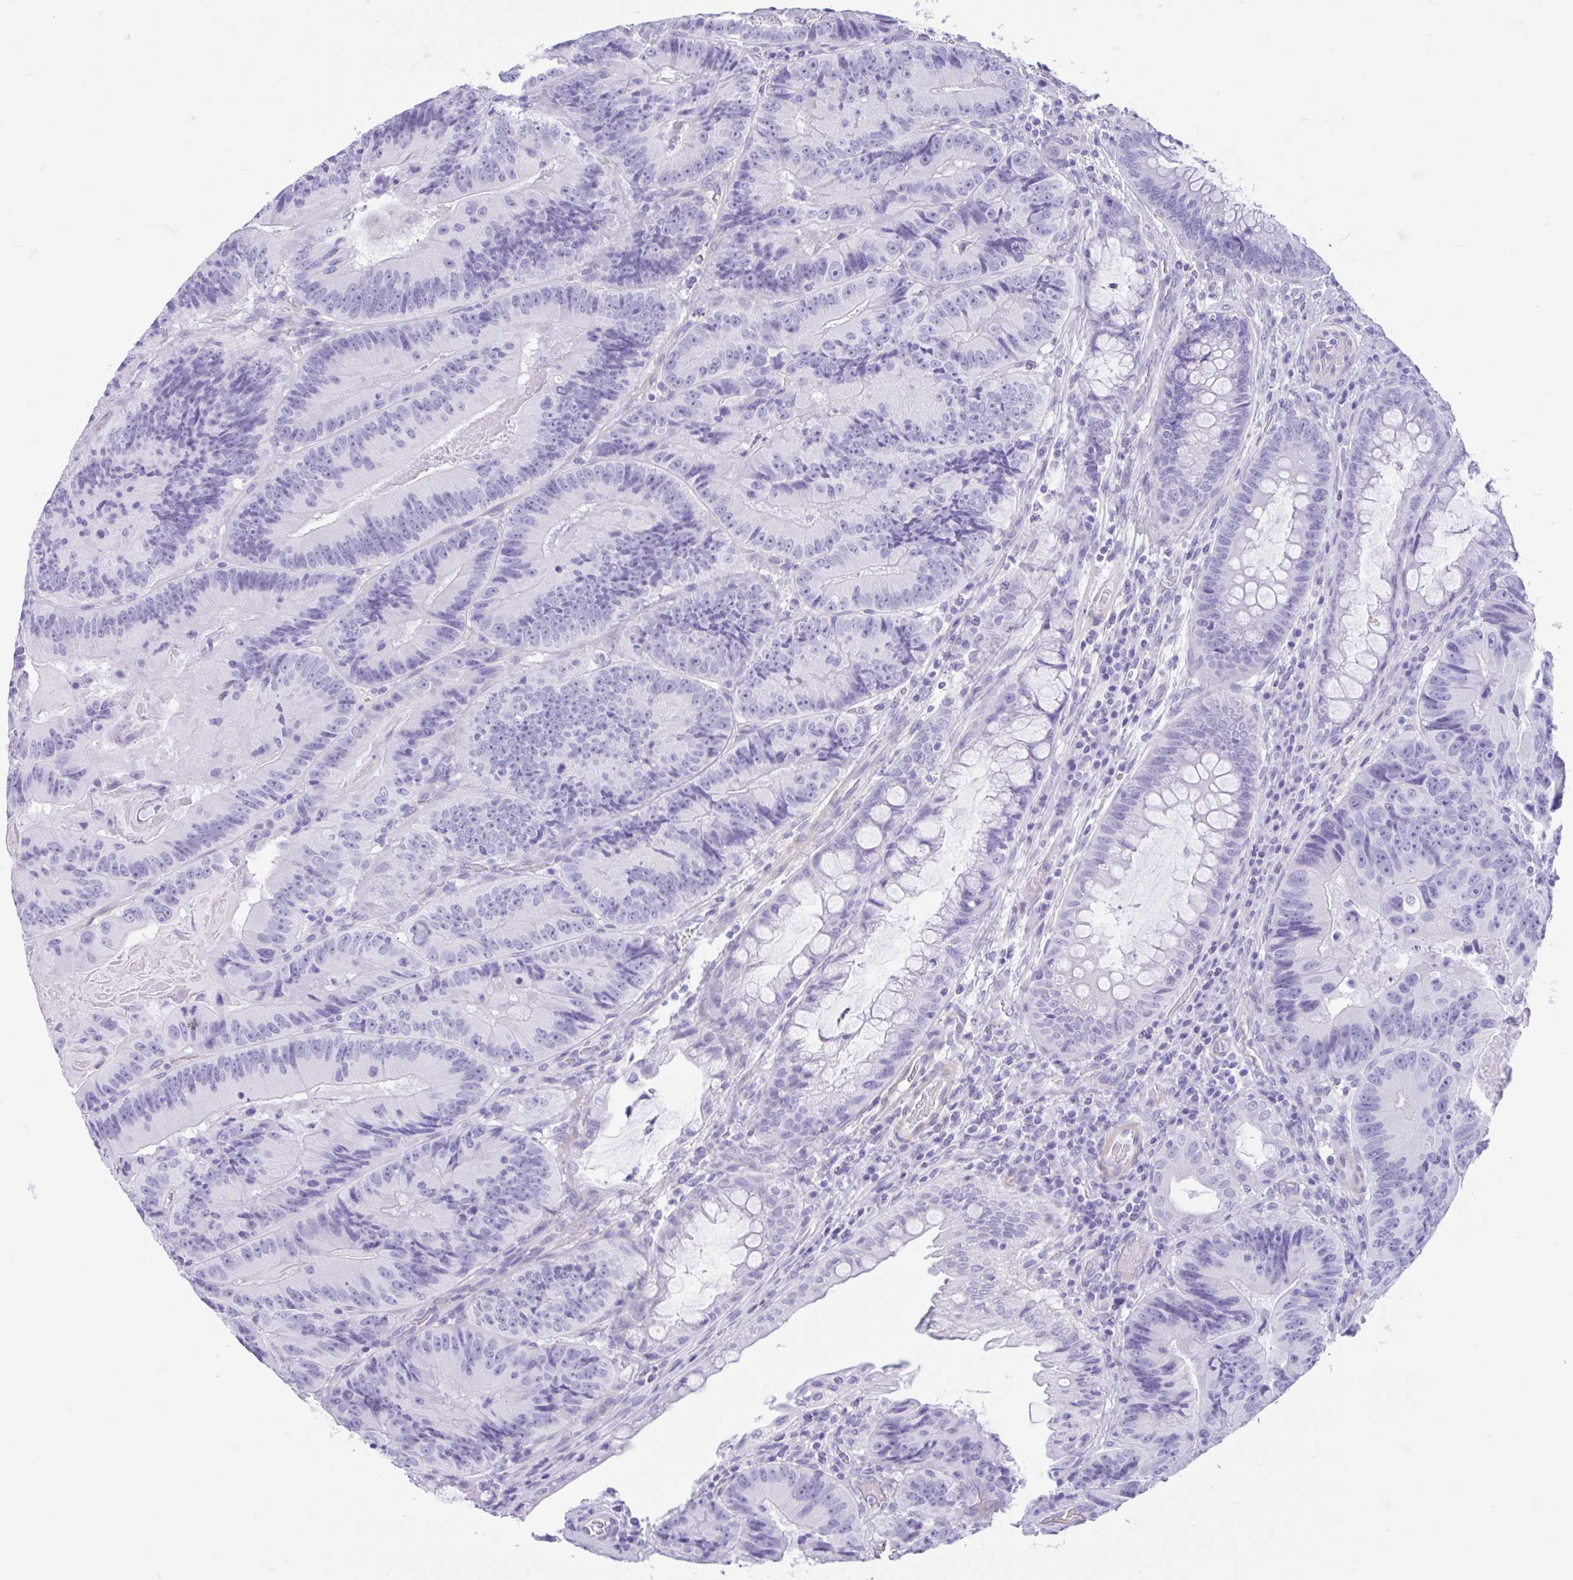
{"staining": {"intensity": "negative", "quantity": "none", "location": "none"}, "tissue": "colorectal cancer", "cell_type": "Tumor cells", "image_type": "cancer", "snomed": [{"axis": "morphology", "description": "Adenocarcinoma, NOS"}, {"axis": "topography", "description": "Colon"}], "caption": "Immunohistochemistry (IHC) image of colorectal adenocarcinoma stained for a protein (brown), which reveals no expression in tumor cells.", "gene": "IAPP", "patient": {"sex": "female", "age": 86}}